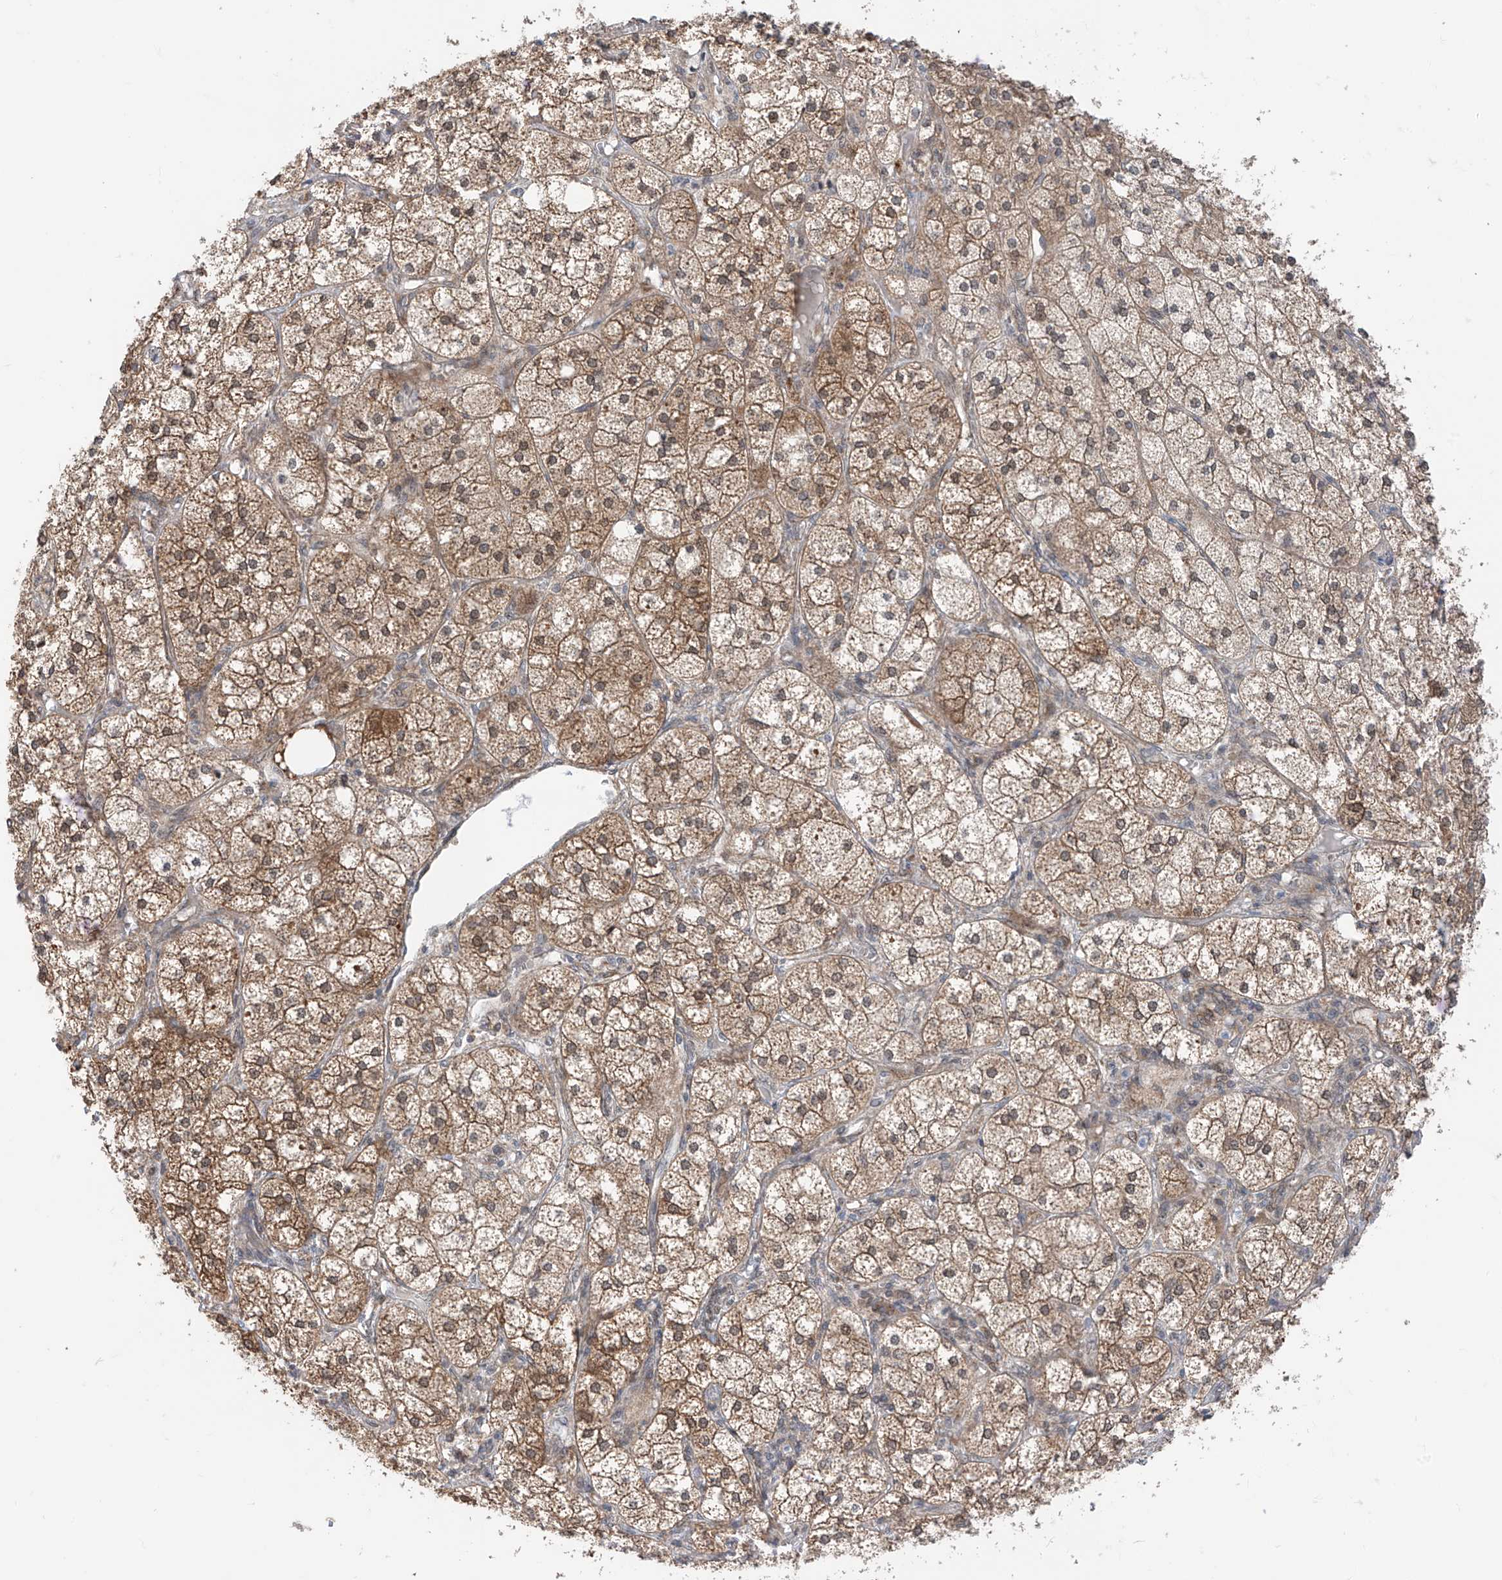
{"staining": {"intensity": "moderate", "quantity": ">75%", "location": "cytoplasmic/membranous,nuclear"}, "tissue": "adrenal gland", "cell_type": "Glandular cells", "image_type": "normal", "snomed": [{"axis": "morphology", "description": "Normal tissue, NOS"}, {"axis": "topography", "description": "Adrenal gland"}], "caption": "A brown stain labels moderate cytoplasmic/membranous,nuclear positivity of a protein in glandular cells of unremarkable adrenal gland.", "gene": "TTC38", "patient": {"sex": "female", "age": 61}}